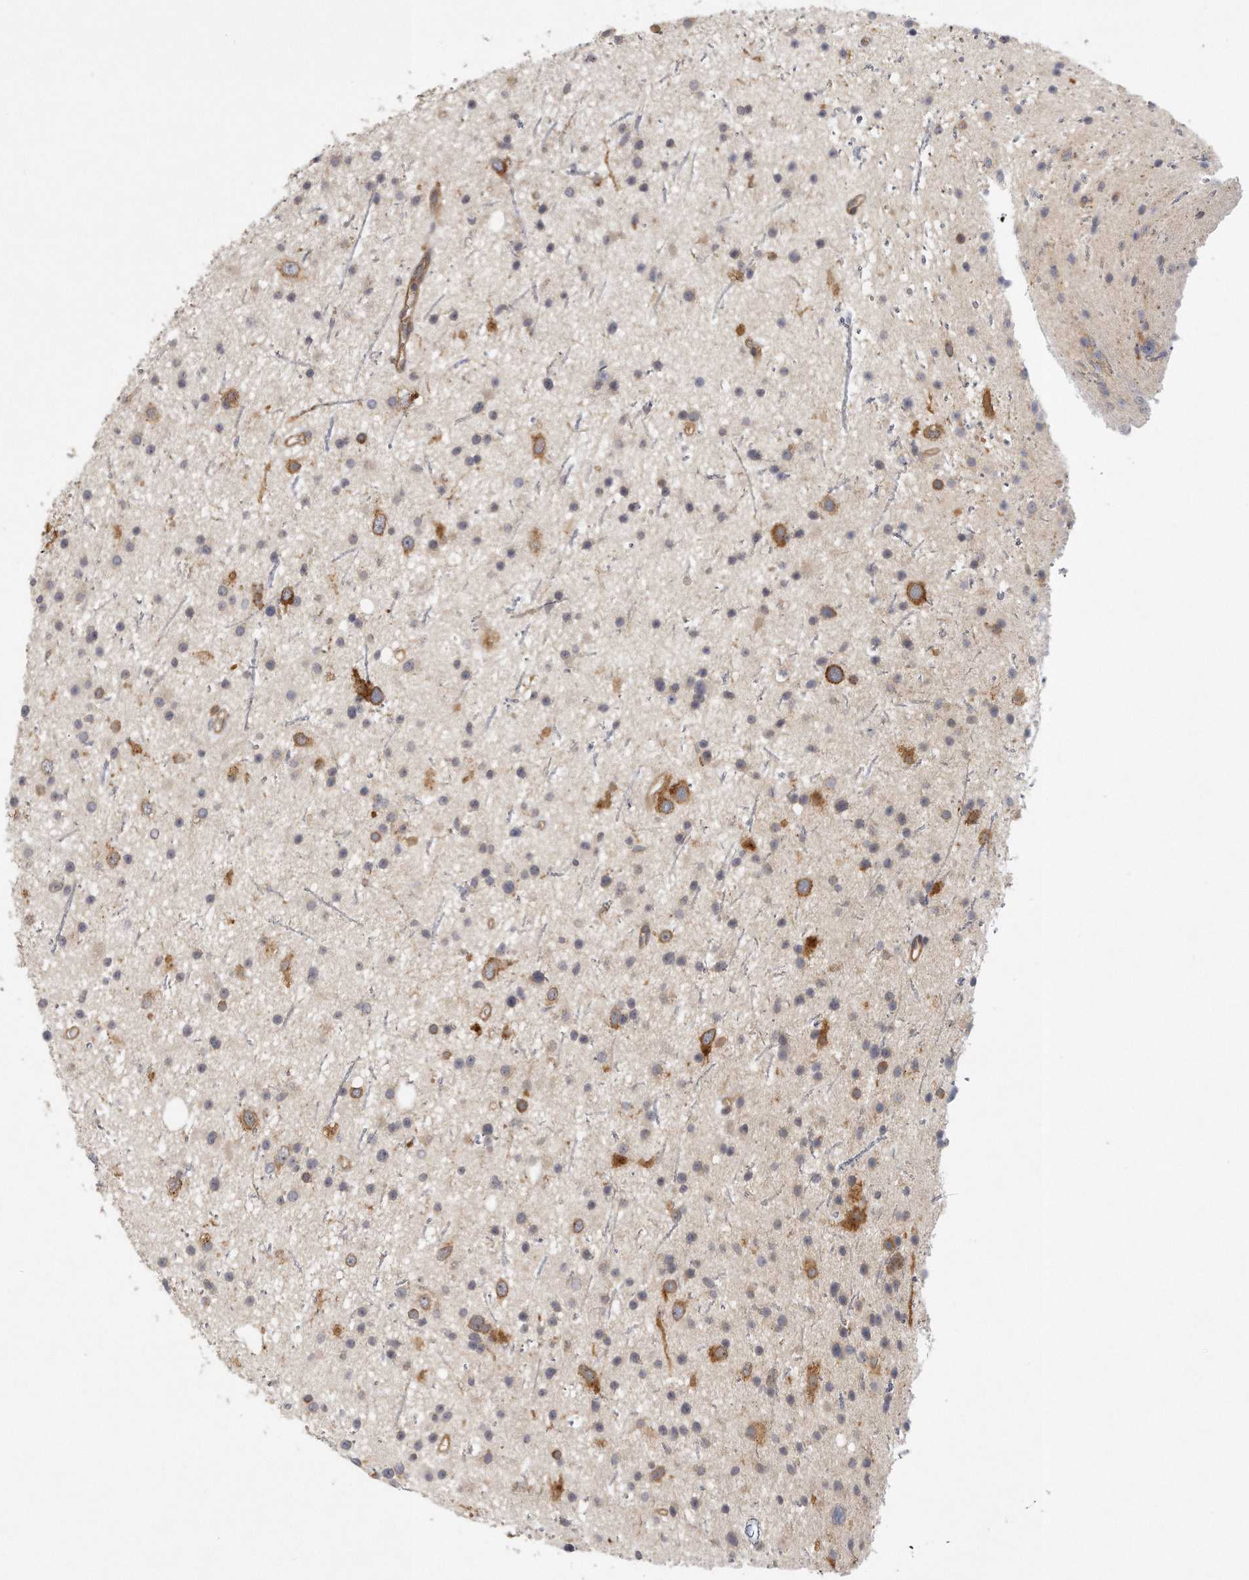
{"staining": {"intensity": "moderate", "quantity": "<25%", "location": "cytoplasmic/membranous"}, "tissue": "glioma", "cell_type": "Tumor cells", "image_type": "cancer", "snomed": [{"axis": "morphology", "description": "Glioma, malignant, Low grade"}, {"axis": "topography", "description": "Cerebral cortex"}], "caption": "Immunohistochemical staining of glioma displays moderate cytoplasmic/membranous protein positivity in approximately <25% of tumor cells.", "gene": "MTERF4", "patient": {"sex": "female", "age": 39}}